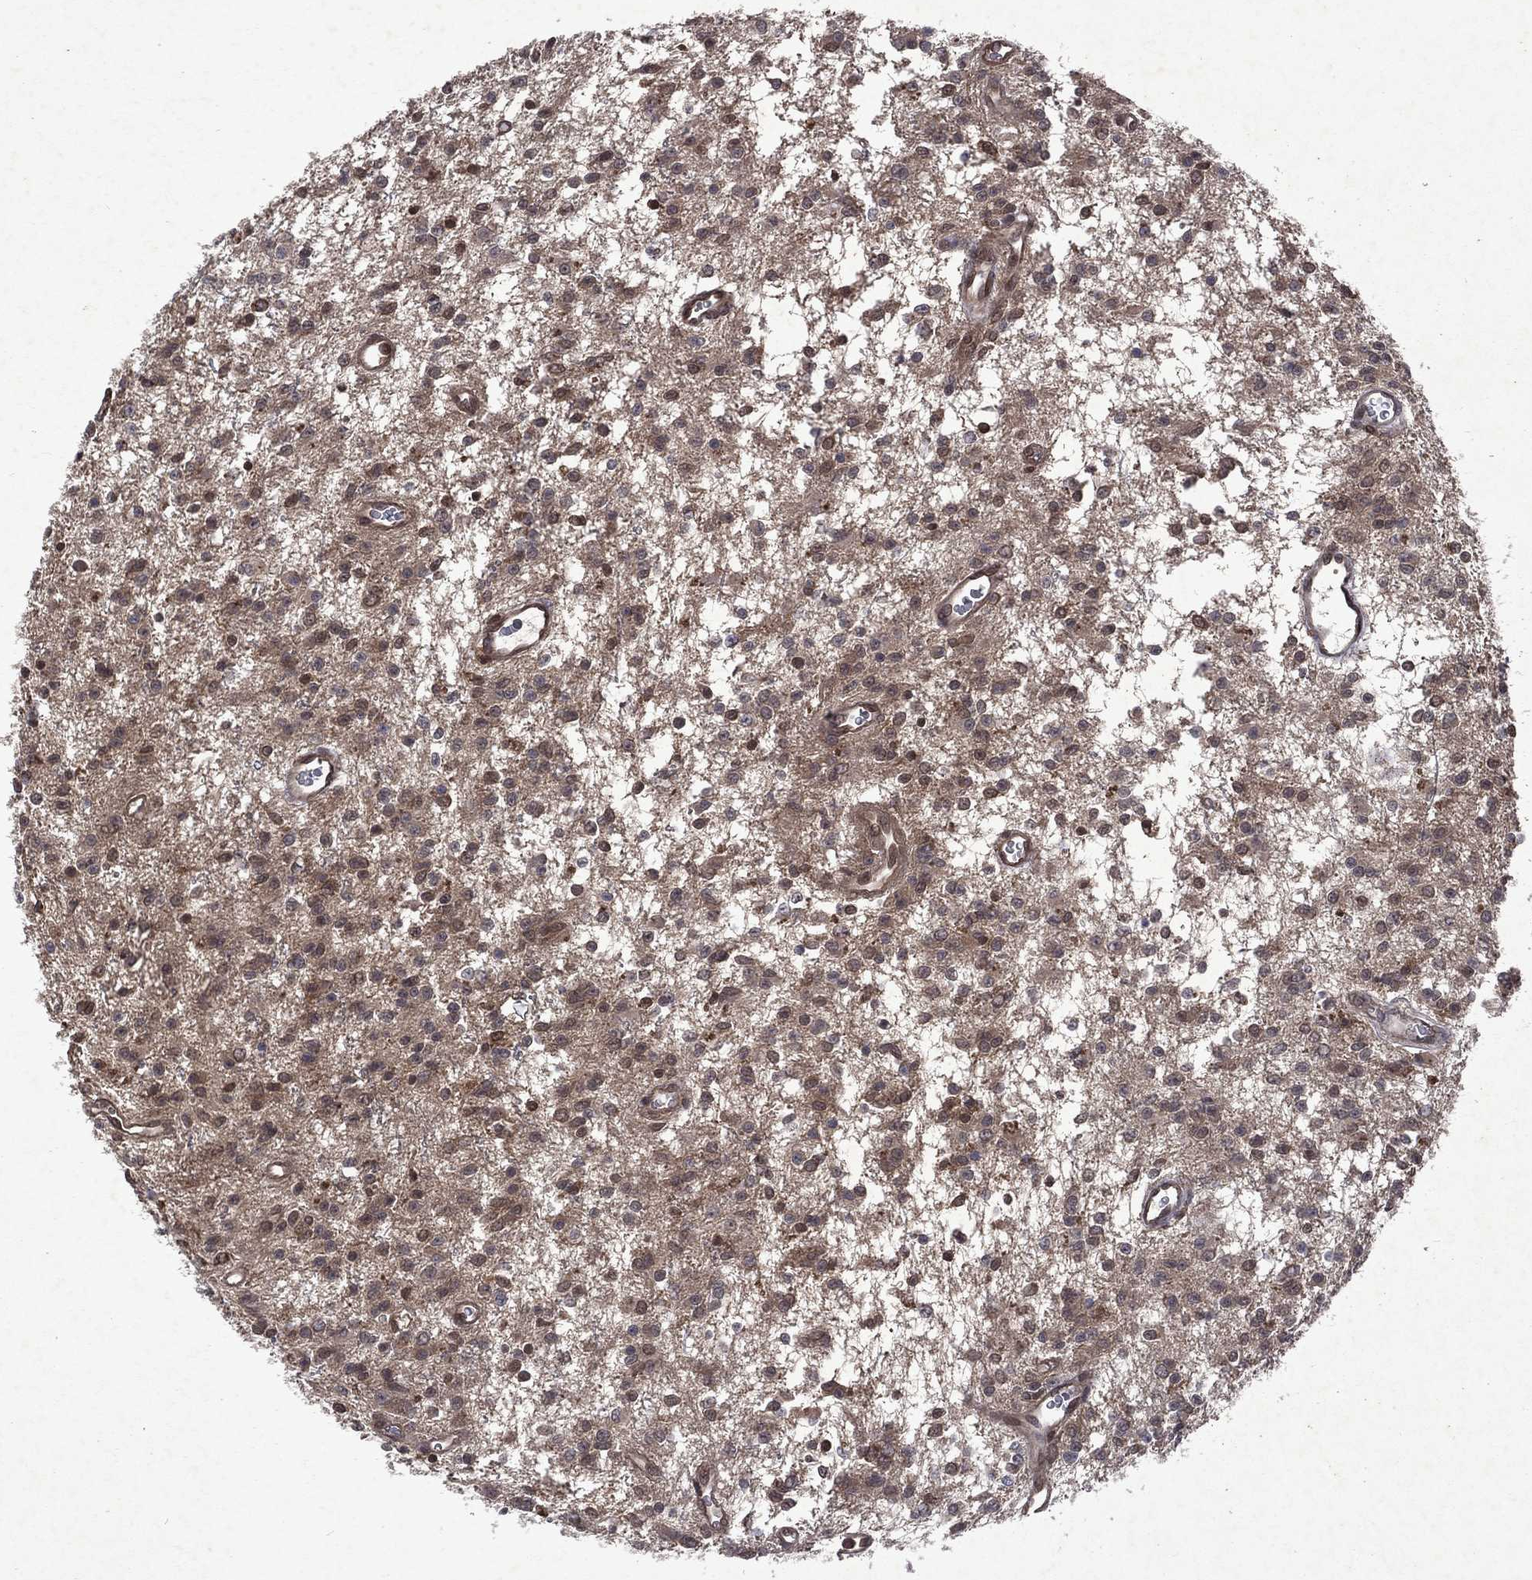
{"staining": {"intensity": "weak", "quantity": "25%-75%", "location": "cytoplasmic/membranous"}, "tissue": "glioma", "cell_type": "Tumor cells", "image_type": "cancer", "snomed": [{"axis": "morphology", "description": "Glioma, malignant, Low grade"}, {"axis": "topography", "description": "Brain"}], "caption": "Immunohistochemical staining of malignant glioma (low-grade) exhibits low levels of weak cytoplasmic/membranous protein expression in approximately 25%-75% of tumor cells. Nuclei are stained in blue.", "gene": "MTAP", "patient": {"sex": "female", "age": 45}}